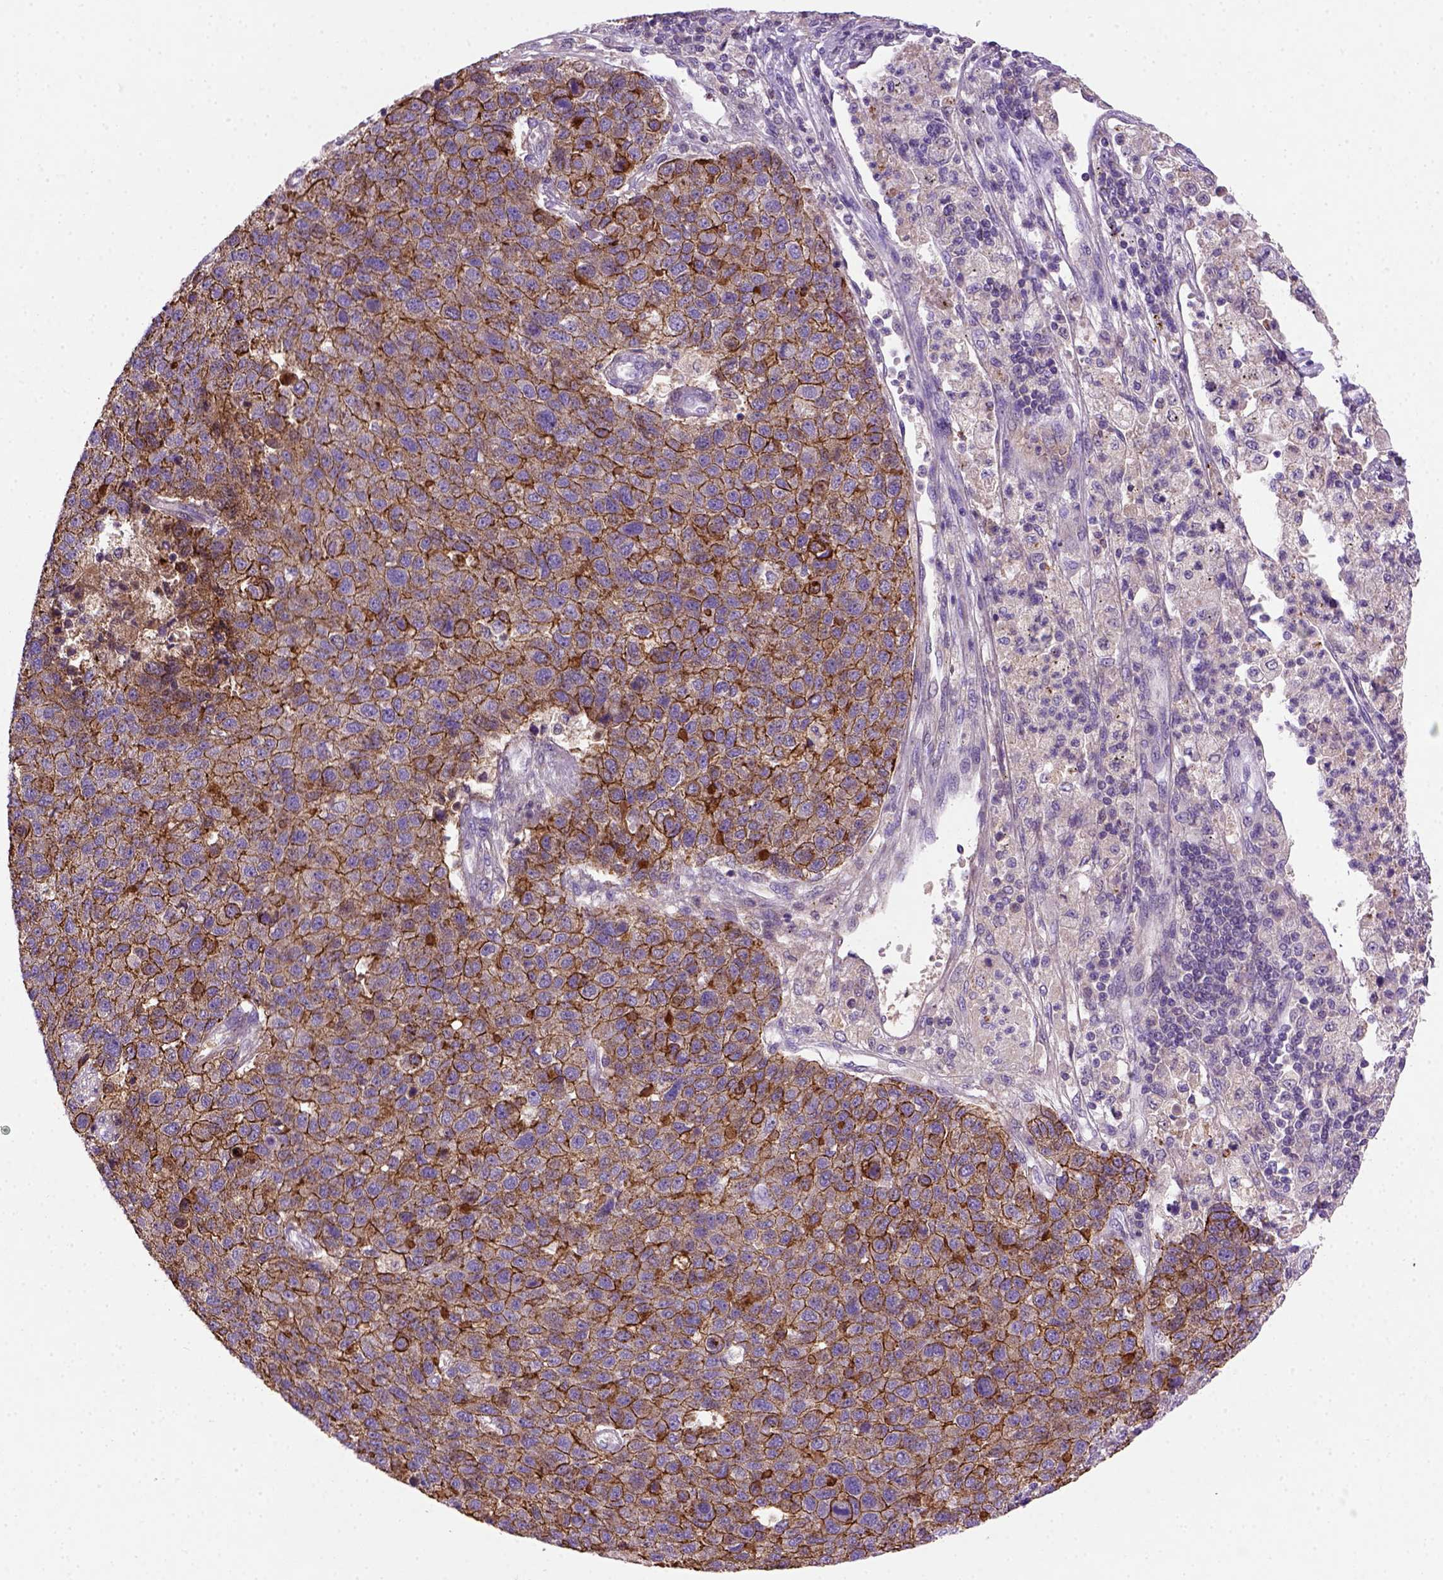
{"staining": {"intensity": "strong", "quantity": ">75%", "location": "cytoplasmic/membranous"}, "tissue": "pancreatic cancer", "cell_type": "Tumor cells", "image_type": "cancer", "snomed": [{"axis": "morphology", "description": "Adenocarcinoma, NOS"}, {"axis": "topography", "description": "Pancreas"}], "caption": "Immunohistochemical staining of human adenocarcinoma (pancreatic) exhibits strong cytoplasmic/membranous protein staining in approximately >75% of tumor cells.", "gene": "CDH1", "patient": {"sex": "female", "age": 61}}